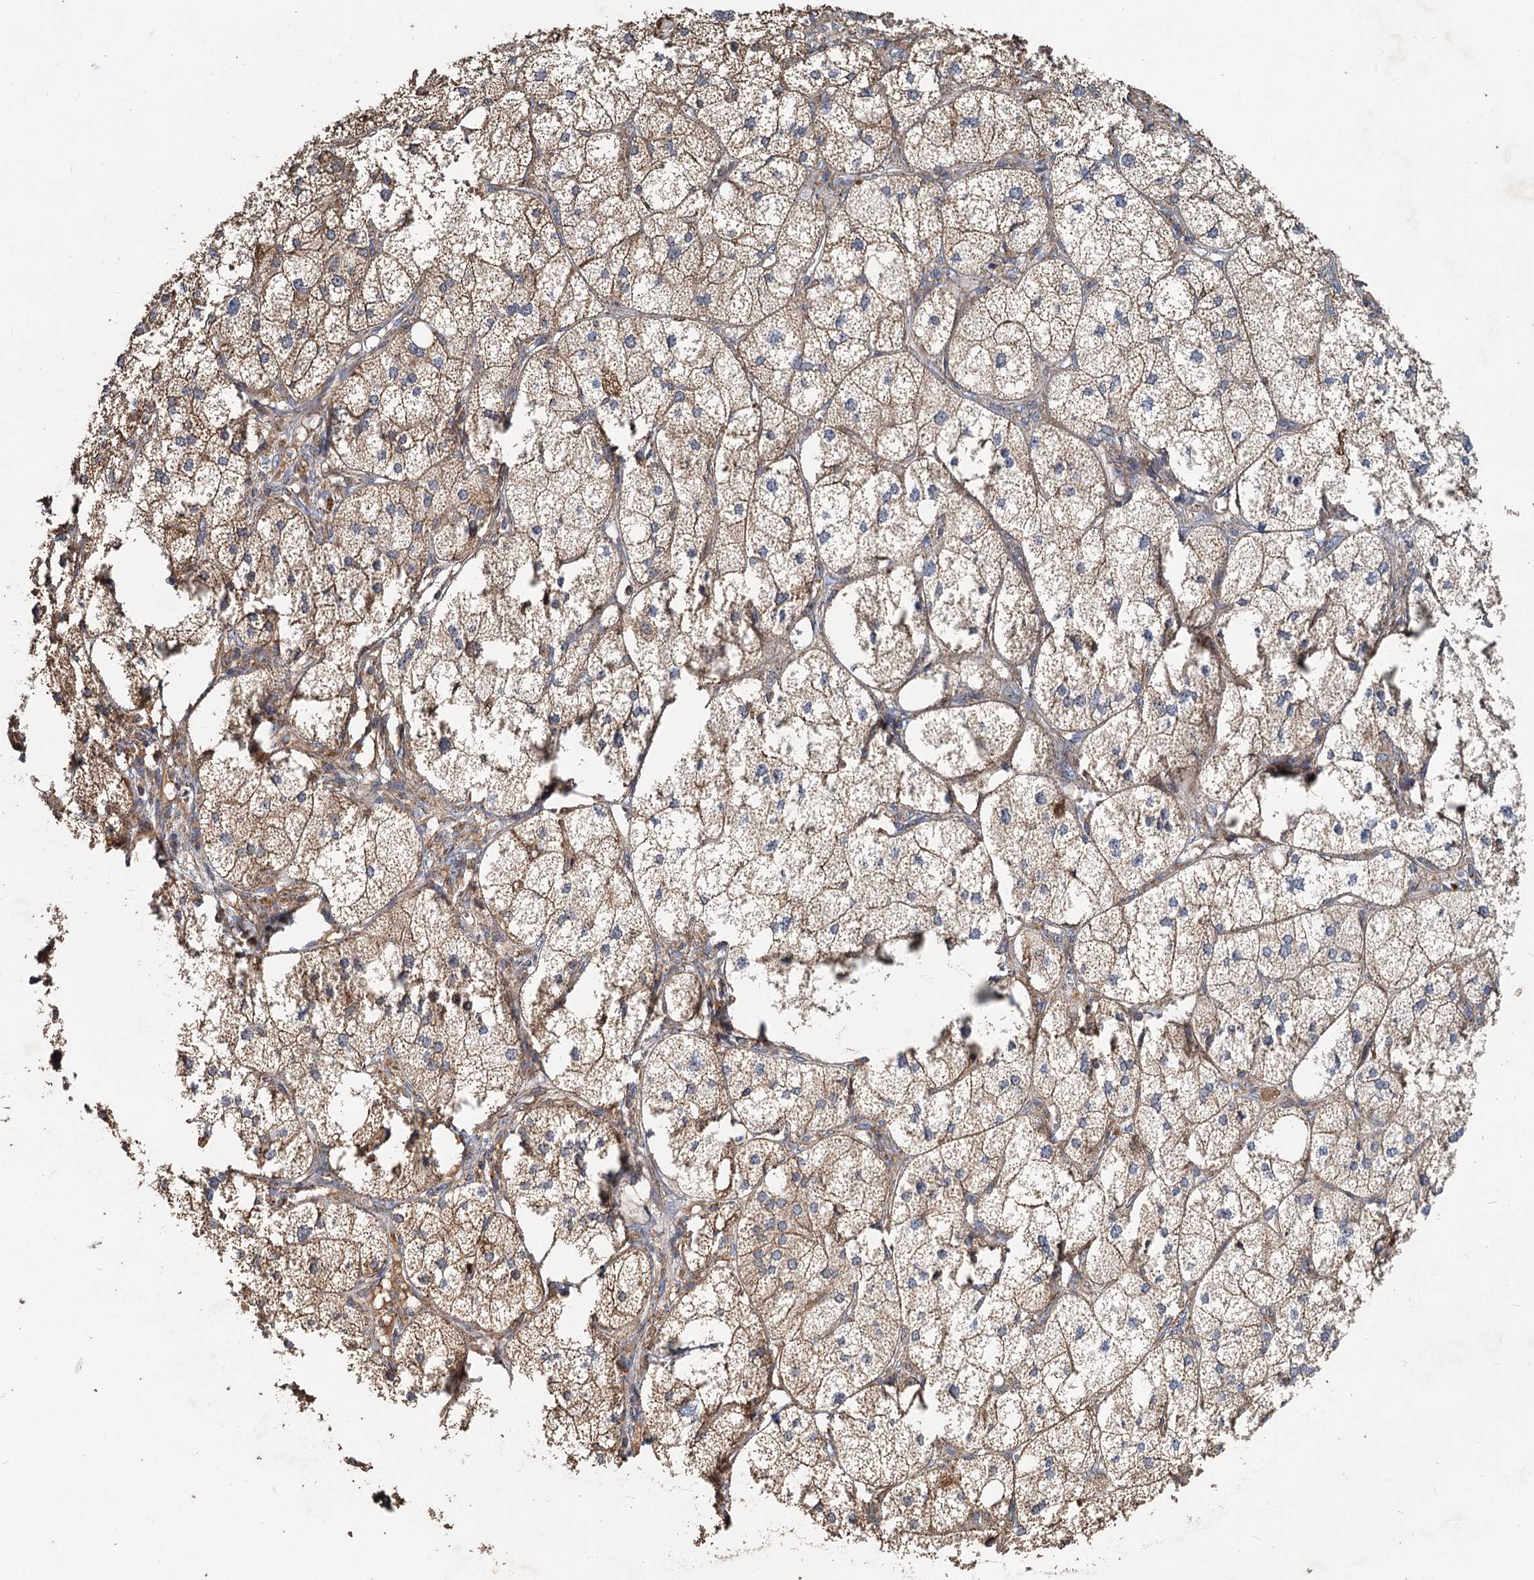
{"staining": {"intensity": "moderate", "quantity": ">75%", "location": "cytoplasmic/membranous"}, "tissue": "adrenal gland", "cell_type": "Glandular cells", "image_type": "normal", "snomed": [{"axis": "morphology", "description": "Normal tissue, NOS"}, {"axis": "topography", "description": "Adrenal gland"}], "caption": "Immunohistochemical staining of benign human adrenal gland shows >75% levels of moderate cytoplasmic/membranous protein positivity in about >75% of glandular cells.", "gene": "SDS", "patient": {"sex": "female", "age": 61}}